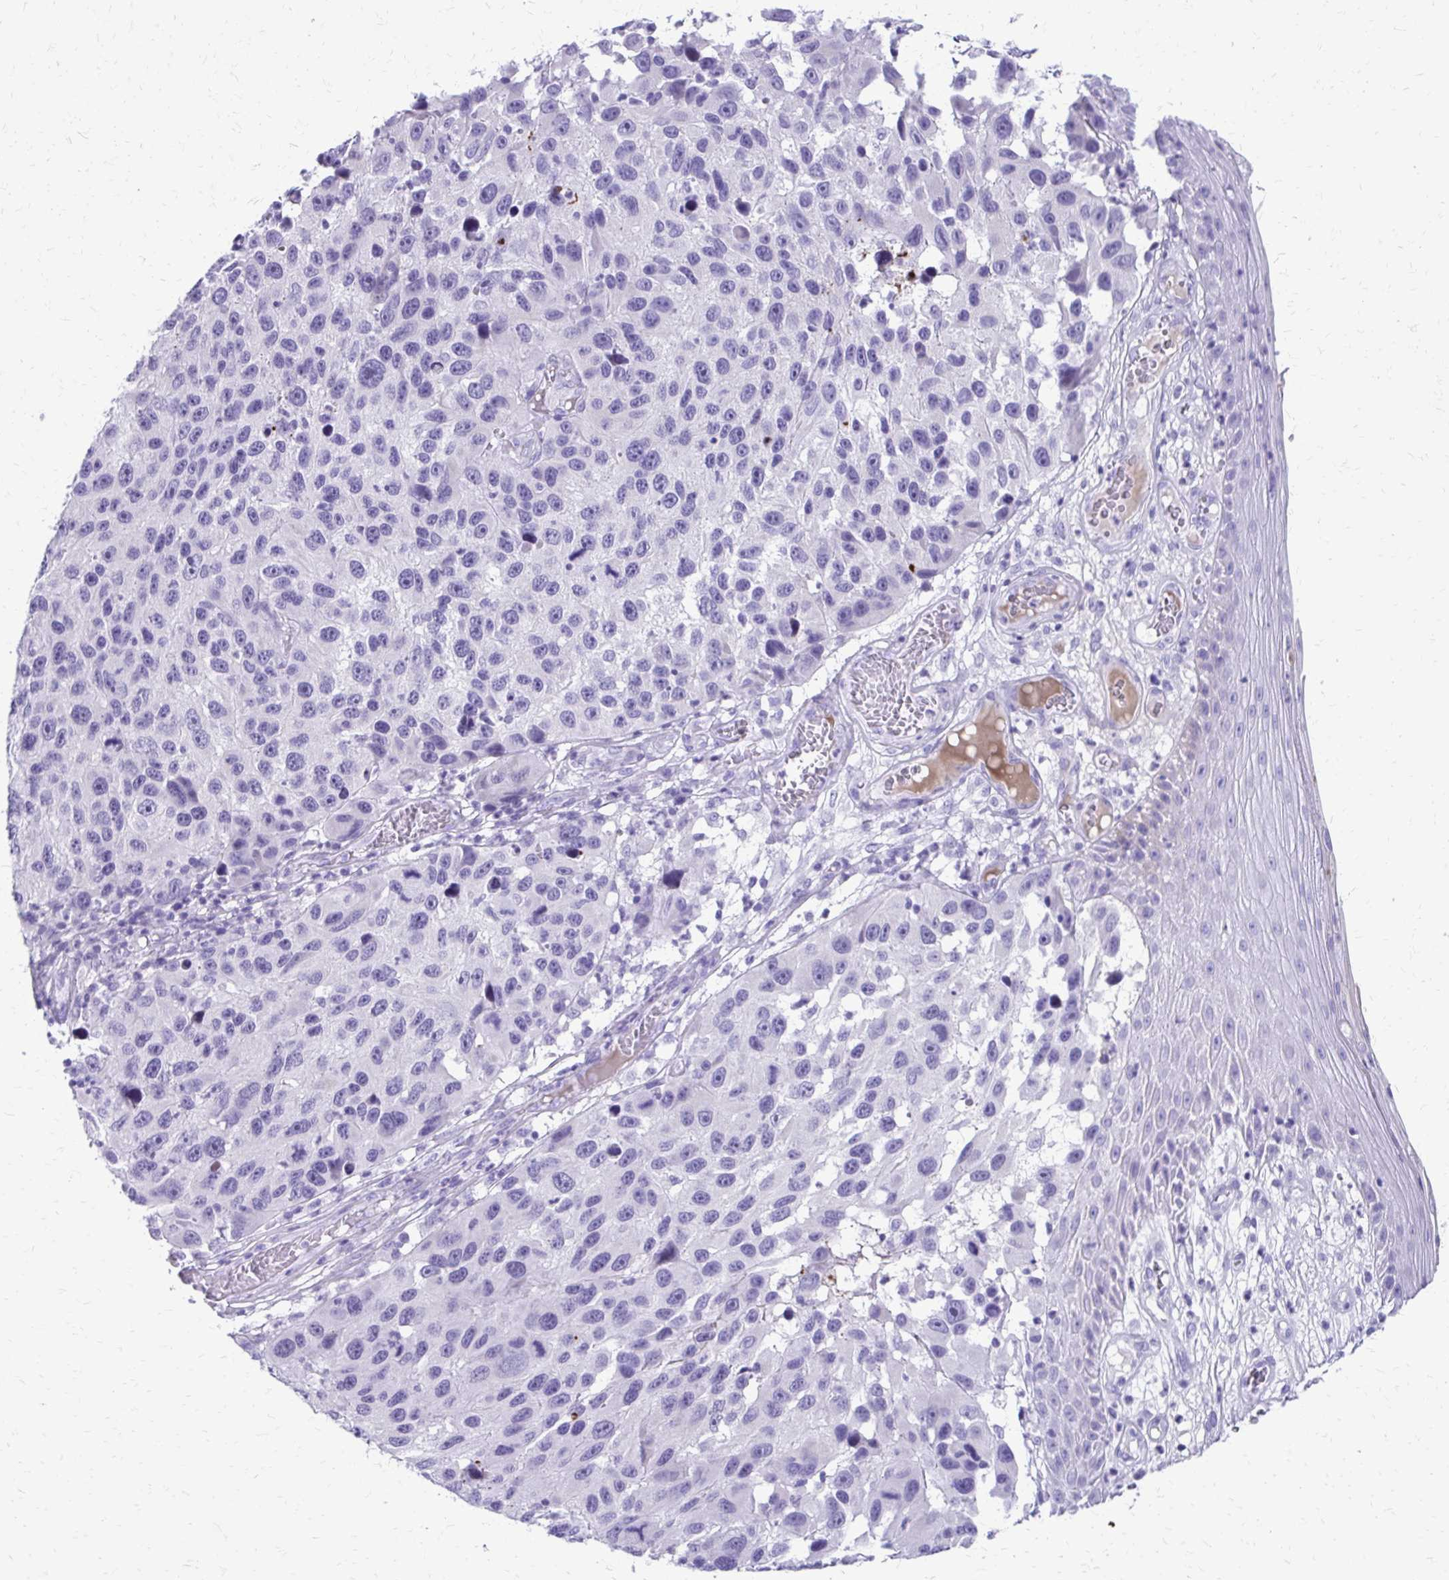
{"staining": {"intensity": "negative", "quantity": "none", "location": "none"}, "tissue": "melanoma", "cell_type": "Tumor cells", "image_type": "cancer", "snomed": [{"axis": "morphology", "description": "Malignant melanoma, NOS"}, {"axis": "topography", "description": "Skin"}], "caption": "Tumor cells are negative for protein expression in human malignant melanoma.", "gene": "SATL1", "patient": {"sex": "male", "age": 53}}